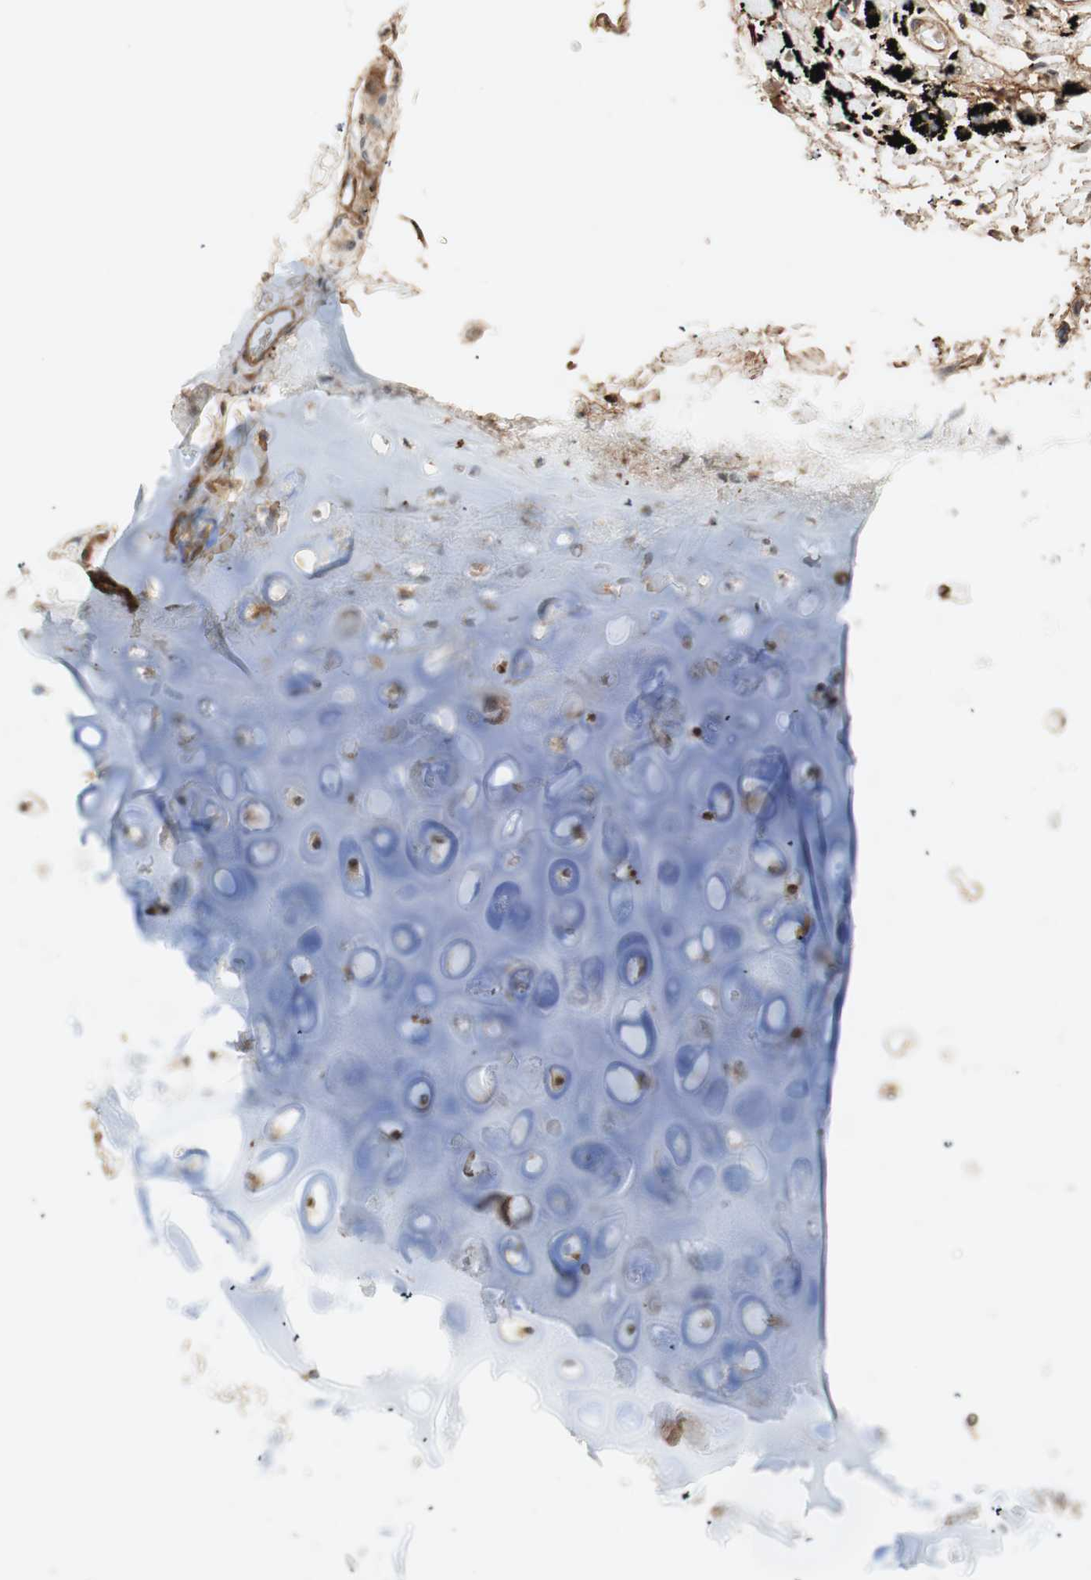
{"staining": {"intensity": "moderate", "quantity": "25%-75%", "location": "cytoplasmic/membranous"}, "tissue": "adipose tissue", "cell_type": "Adipocytes", "image_type": "normal", "snomed": [{"axis": "morphology", "description": "Normal tissue, NOS"}, {"axis": "topography", "description": "Cartilage tissue"}, {"axis": "topography", "description": "Bronchus"}], "caption": "Brown immunohistochemical staining in unremarkable human adipose tissue exhibits moderate cytoplasmic/membranous positivity in approximately 25%-75% of adipocytes. (DAB IHC, brown staining for protein, blue staining for nuclei).", "gene": "EPHA6", "patient": {"sex": "female", "age": 73}}